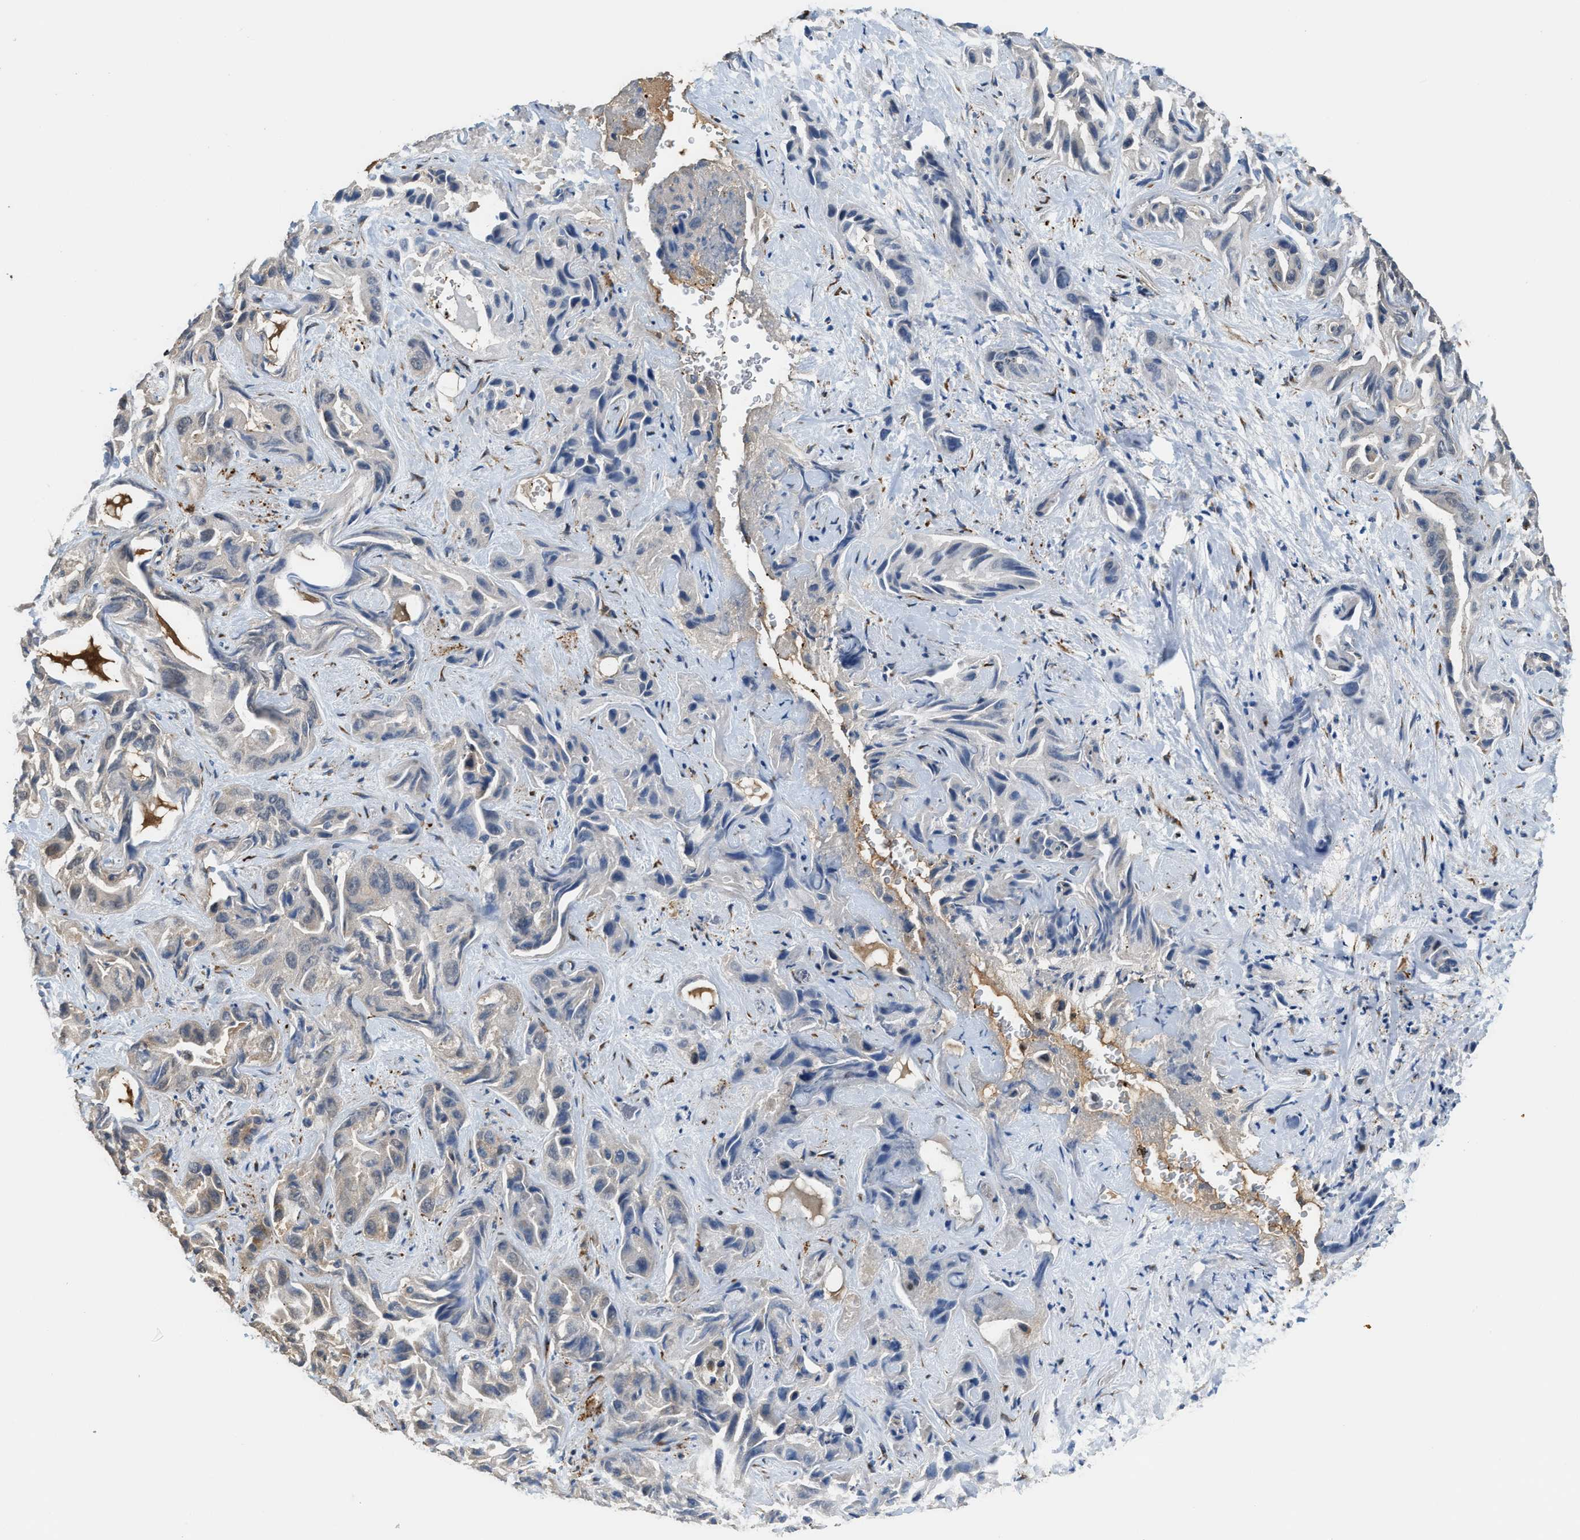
{"staining": {"intensity": "weak", "quantity": "25%-75%", "location": "cytoplasmic/membranous"}, "tissue": "liver cancer", "cell_type": "Tumor cells", "image_type": "cancer", "snomed": [{"axis": "morphology", "description": "Cholangiocarcinoma"}, {"axis": "topography", "description": "Liver"}], "caption": "This image exhibits liver cholangiocarcinoma stained with immunohistochemistry to label a protein in brown. The cytoplasmic/membranous of tumor cells show weak positivity for the protein. Nuclei are counter-stained blue.", "gene": "ATIC", "patient": {"sex": "female", "age": 52}}